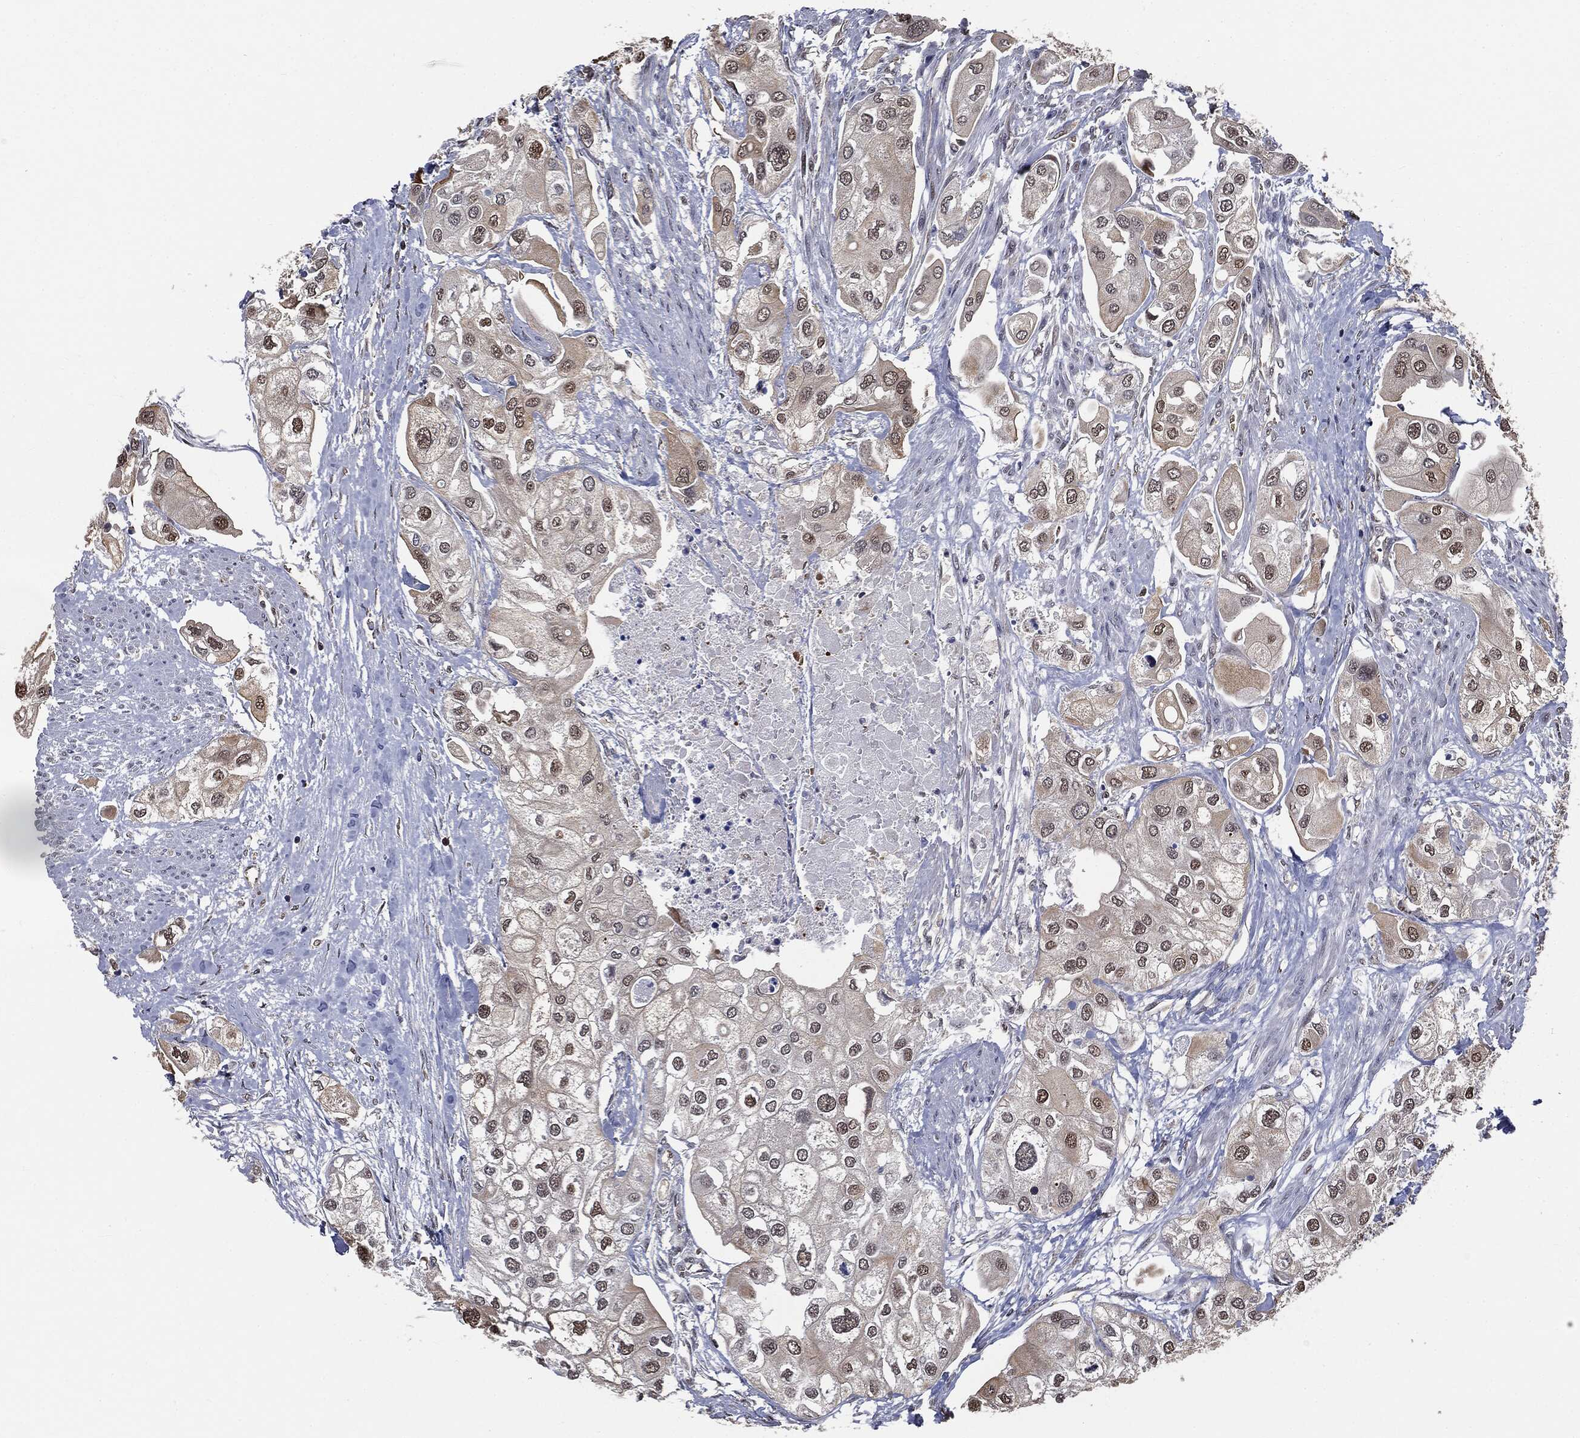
{"staining": {"intensity": "moderate", "quantity": "<25%", "location": "nuclear"}, "tissue": "urothelial cancer", "cell_type": "Tumor cells", "image_type": "cancer", "snomed": [{"axis": "morphology", "description": "Urothelial carcinoma, High grade"}, {"axis": "topography", "description": "Urinary bladder"}], "caption": "Urothelial cancer was stained to show a protein in brown. There is low levels of moderate nuclear positivity in approximately <25% of tumor cells.", "gene": "SHLD2", "patient": {"sex": "male", "age": 64}}